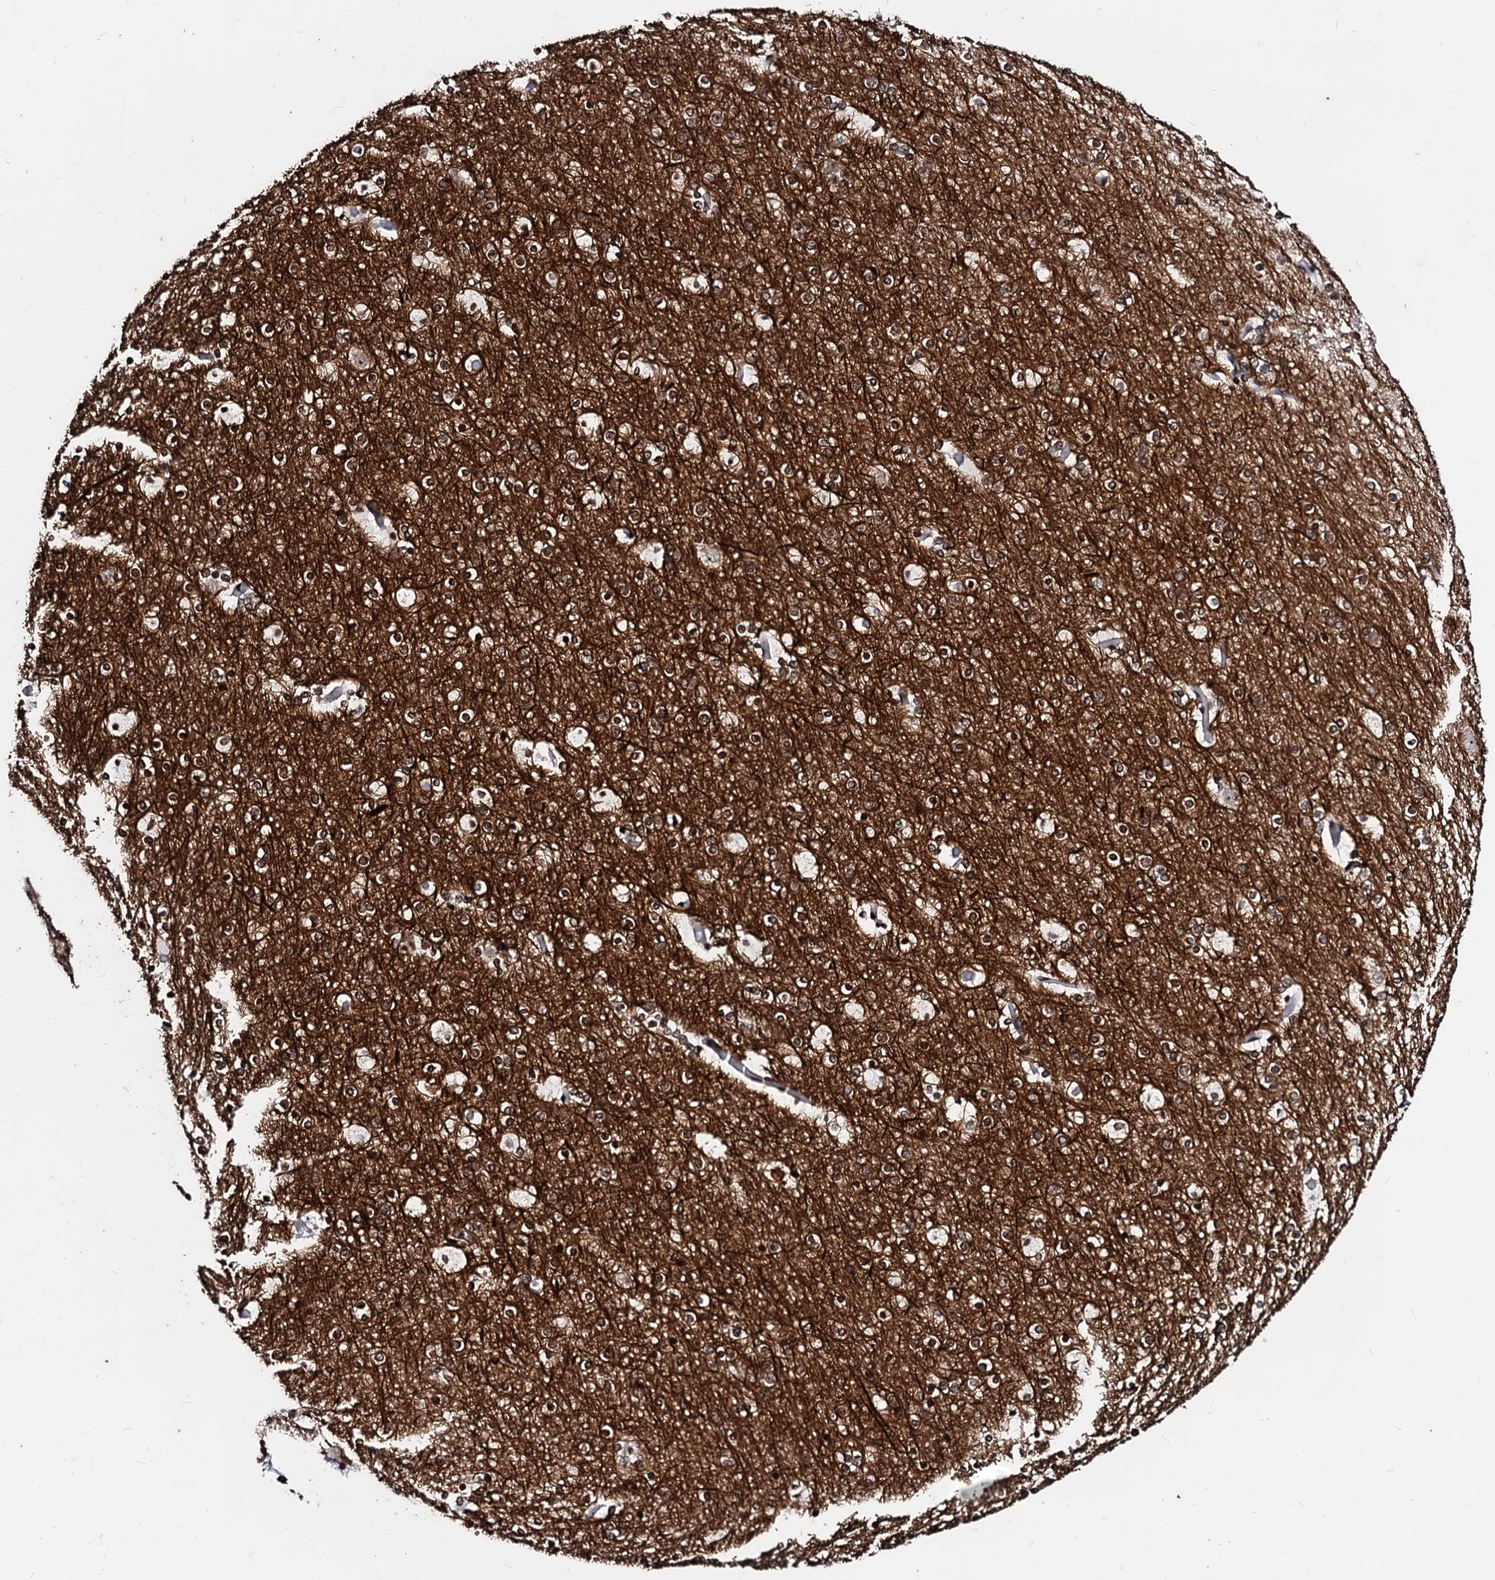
{"staining": {"intensity": "weak", "quantity": ">75%", "location": "nuclear"}, "tissue": "cerebral cortex", "cell_type": "Endothelial cells", "image_type": "normal", "snomed": [{"axis": "morphology", "description": "Normal tissue, NOS"}, {"axis": "topography", "description": "Cerebral cortex"}], "caption": "DAB (3,3'-diaminobenzidine) immunohistochemical staining of unremarkable human cerebral cortex demonstrates weak nuclear protein staining in approximately >75% of endothelial cells.", "gene": "LSM11", "patient": {"sex": "male", "age": 57}}